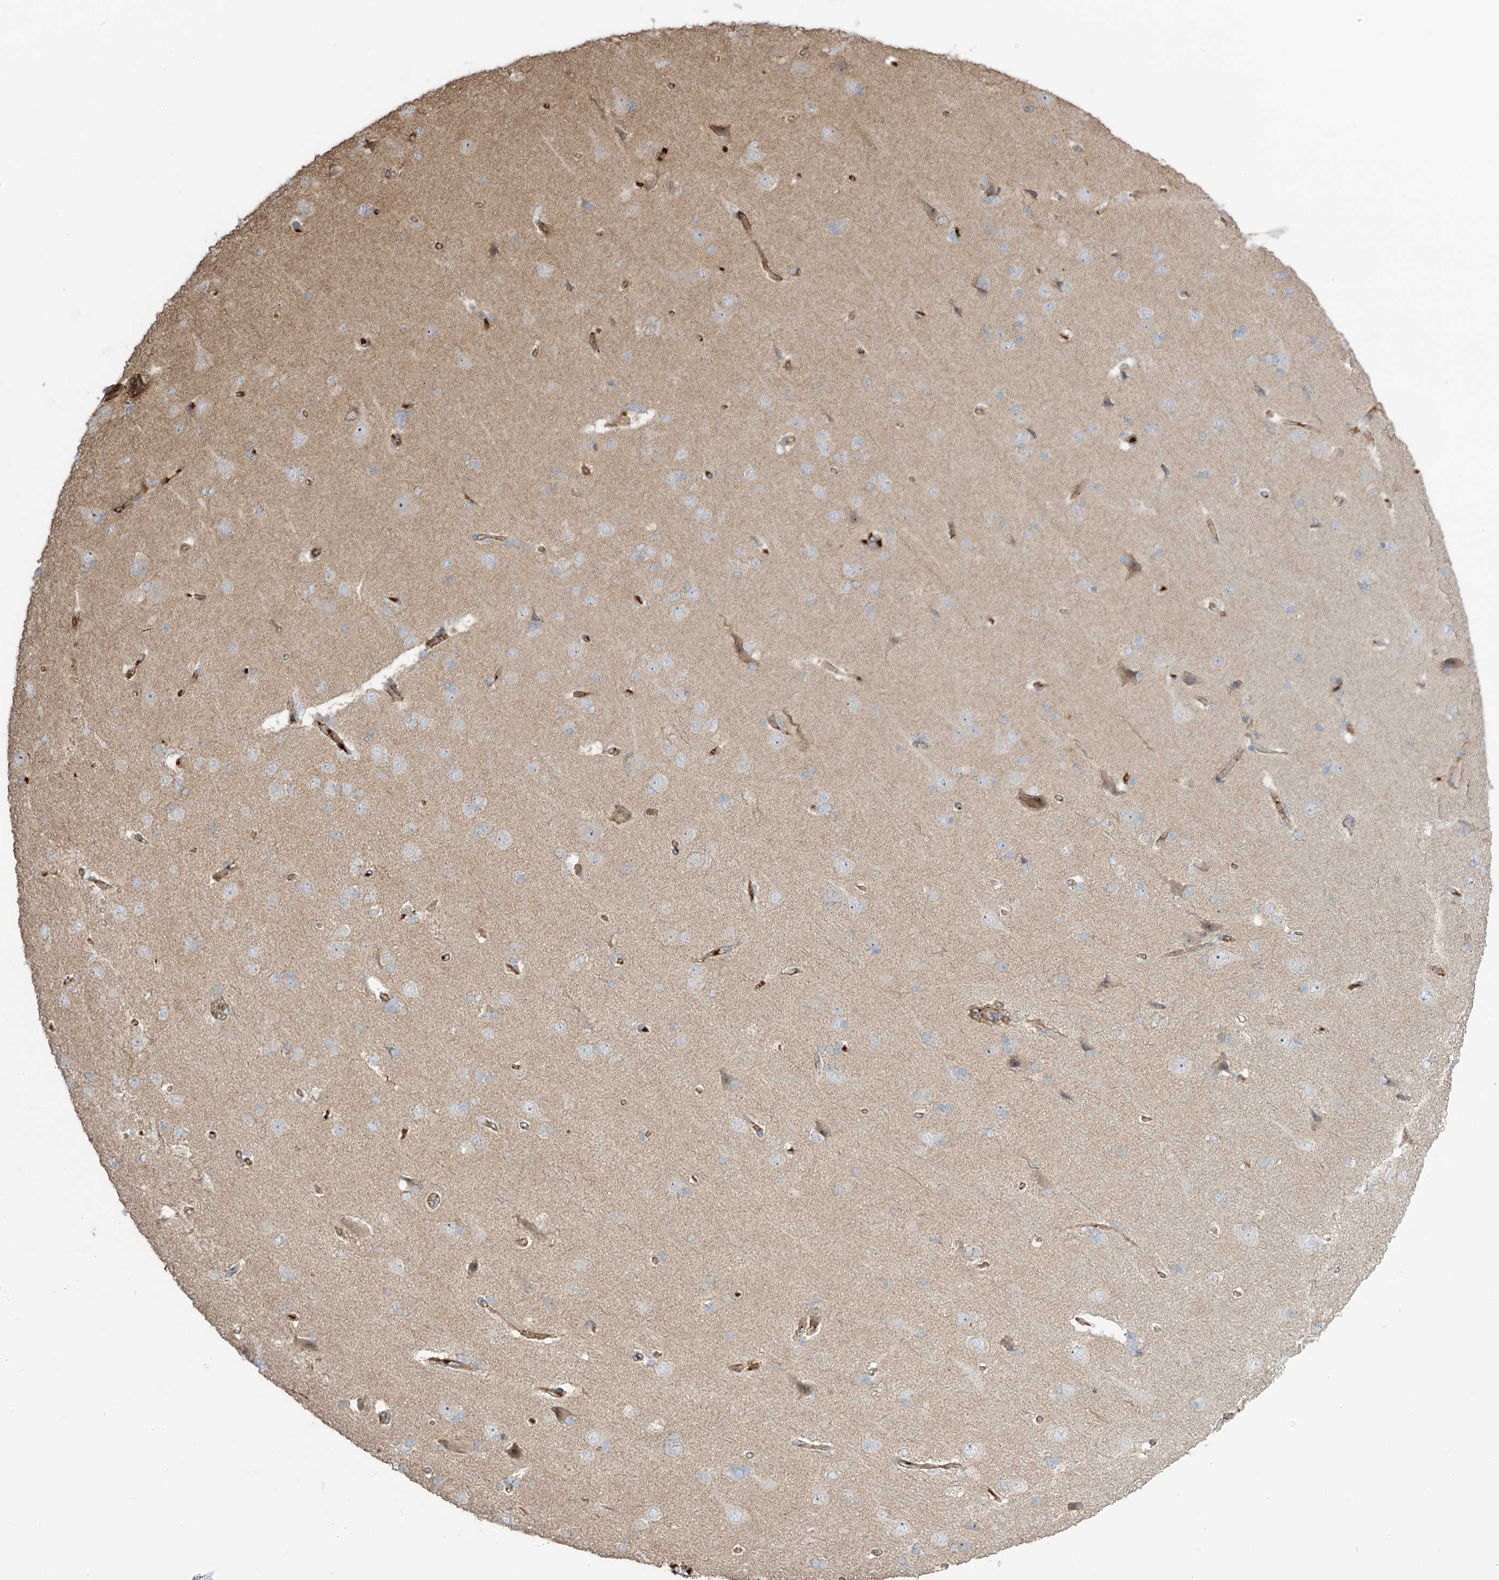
{"staining": {"intensity": "moderate", "quantity": ">75%", "location": "cytoplasmic/membranous"}, "tissue": "cerebral cortex", "cell_type": "Endothelial cells", "image_type": "normal", "snomed": [{"axis": "morphology", "description": "Normal tissue, NOS"}, {"axis": "topography", "description": "Cerebral cortex"}], "caption": "About >75% of endothelial cells in benign cerebral cortex demonstrate moderate cytoplasmic/membranous protein expression as visualized by brown immunohistochemical staining.", "gene": "ENTR1", "patient": {"sex": "male", "age": 62}}